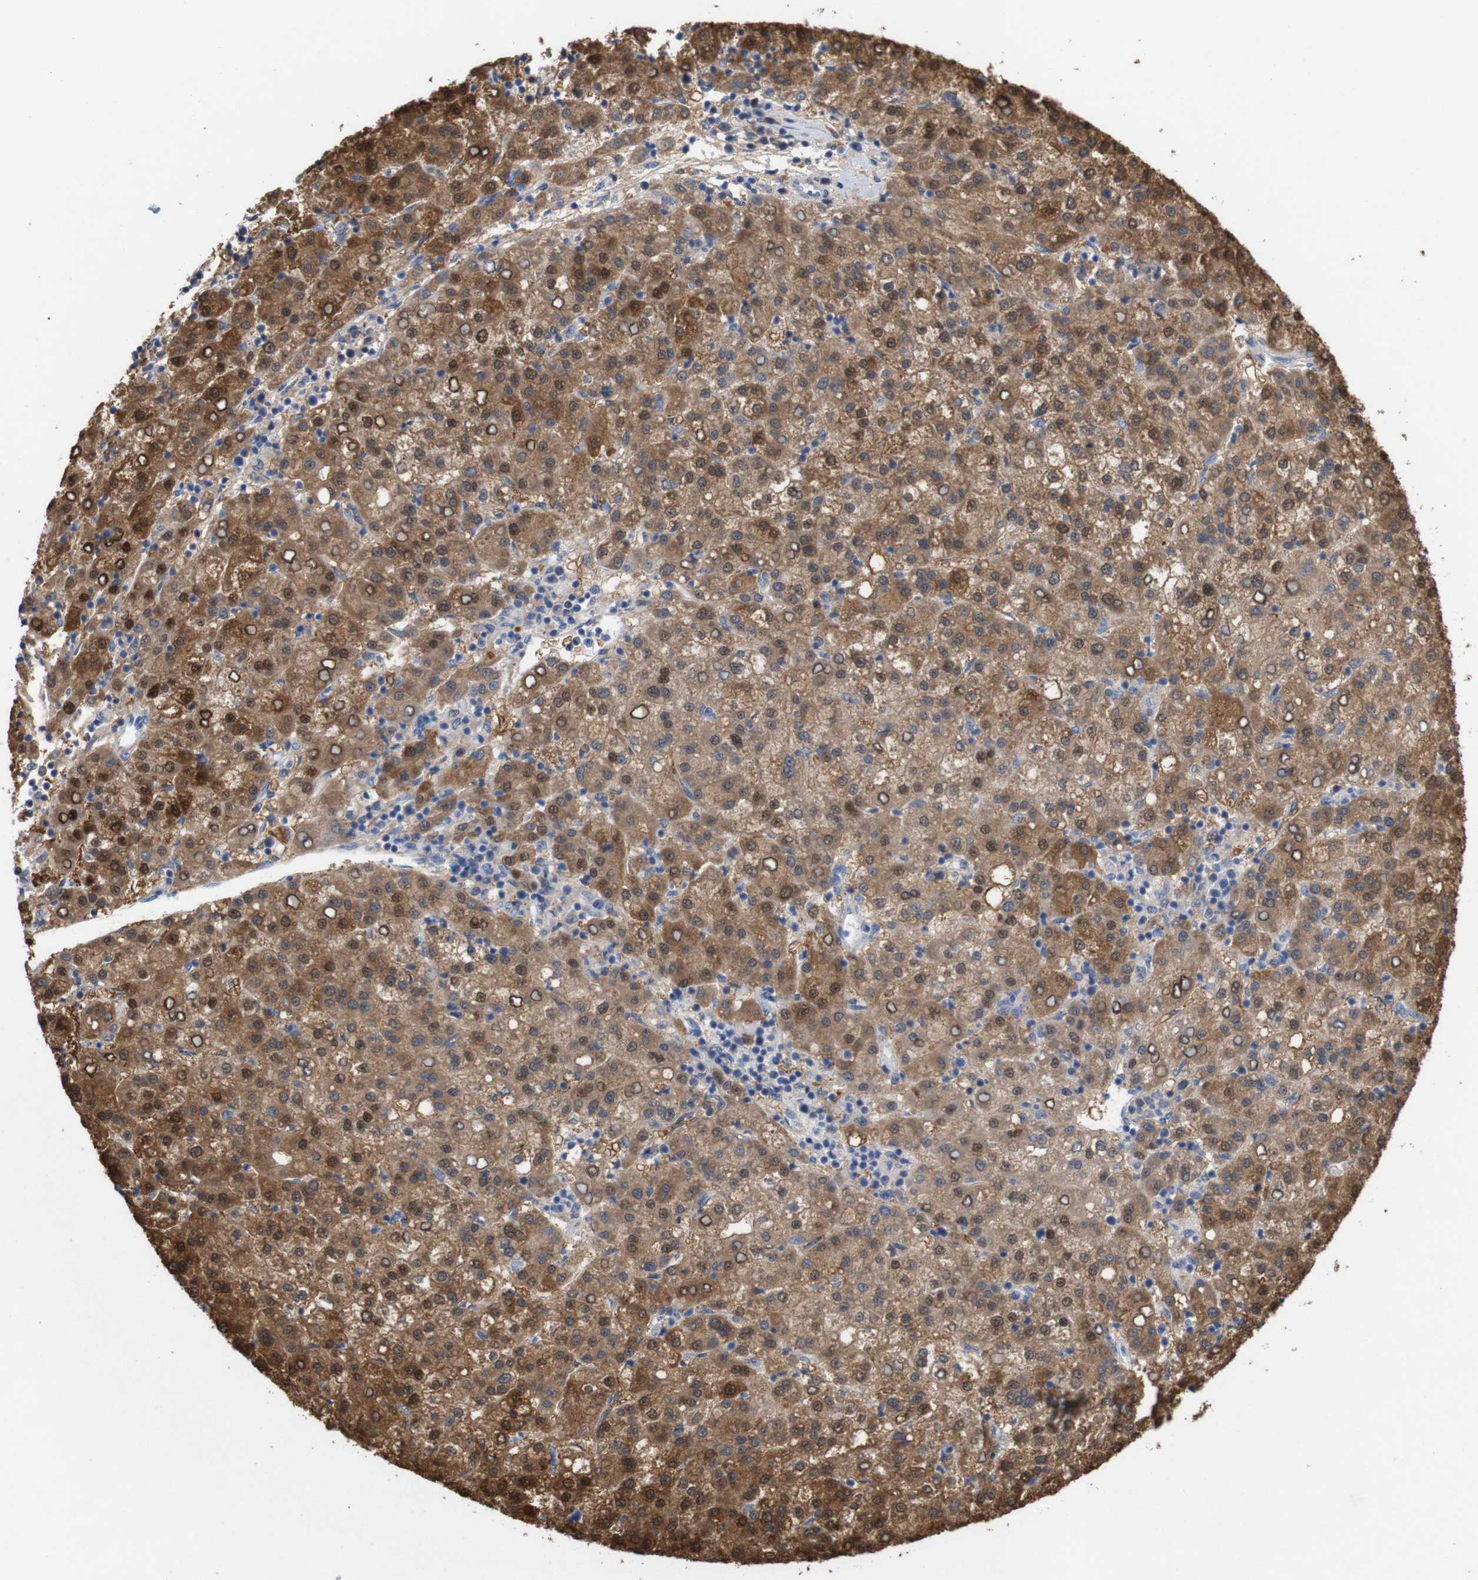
{"staining": {"intensity": "moderate", "quantity": ">75%", "location": "cytoplasmic/membranous"}, "tissue": "liver cancer", "cell_type": "Tumor cells", "image_type": "cancer", "snomed": [{"axis": "morphology", "description": "Carcinoma, Hepatocellular, NOS"}, {"axis": "topography", "description": "Liver"}], "caption": "Immunohistochemical staining of human liver cancer displays medium levels of moderate cytoplasmic/membranous expression in about >75% of tumor cells.", "gene": "MYEOV", "patient": {"sex": "female", "age": 58}}